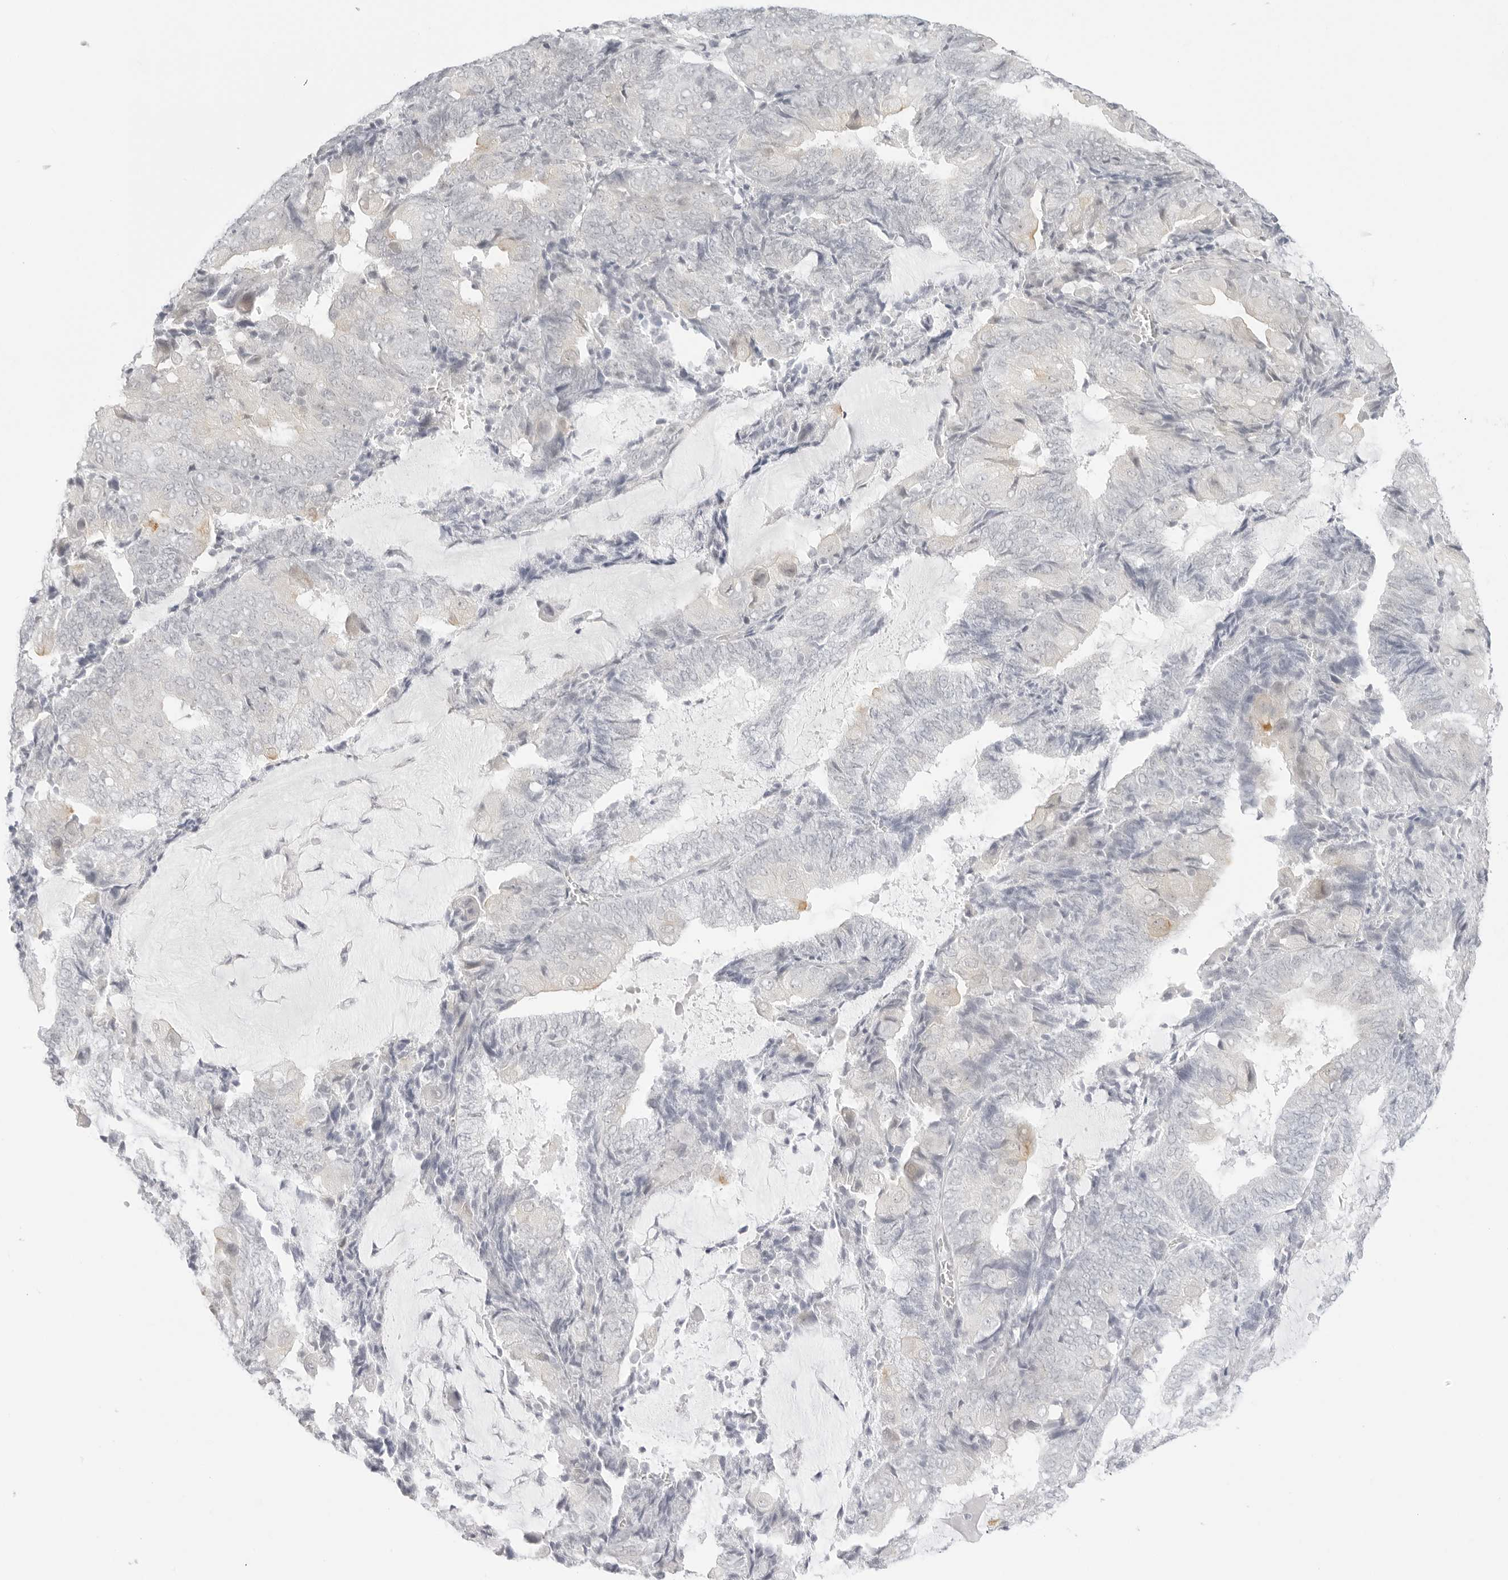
{"staining": {"intensity": "negative", "quantity": "none", "location": "none"}, "tissue": "endometrial cancer", "cell_type": "Tumor cells", "image_type": "cancer", "snomed": [{"axis": "morphology", "description": "Adenocarcinoma, NOS"}, {"axis": "topography", "description": "Endometrium"}], "caption": "Photomicrograph shows no protein expression in tumor cells of endometrial cancer tissue.", "gene": "MED18", "patient": {"sex": "female", "age": 81}}